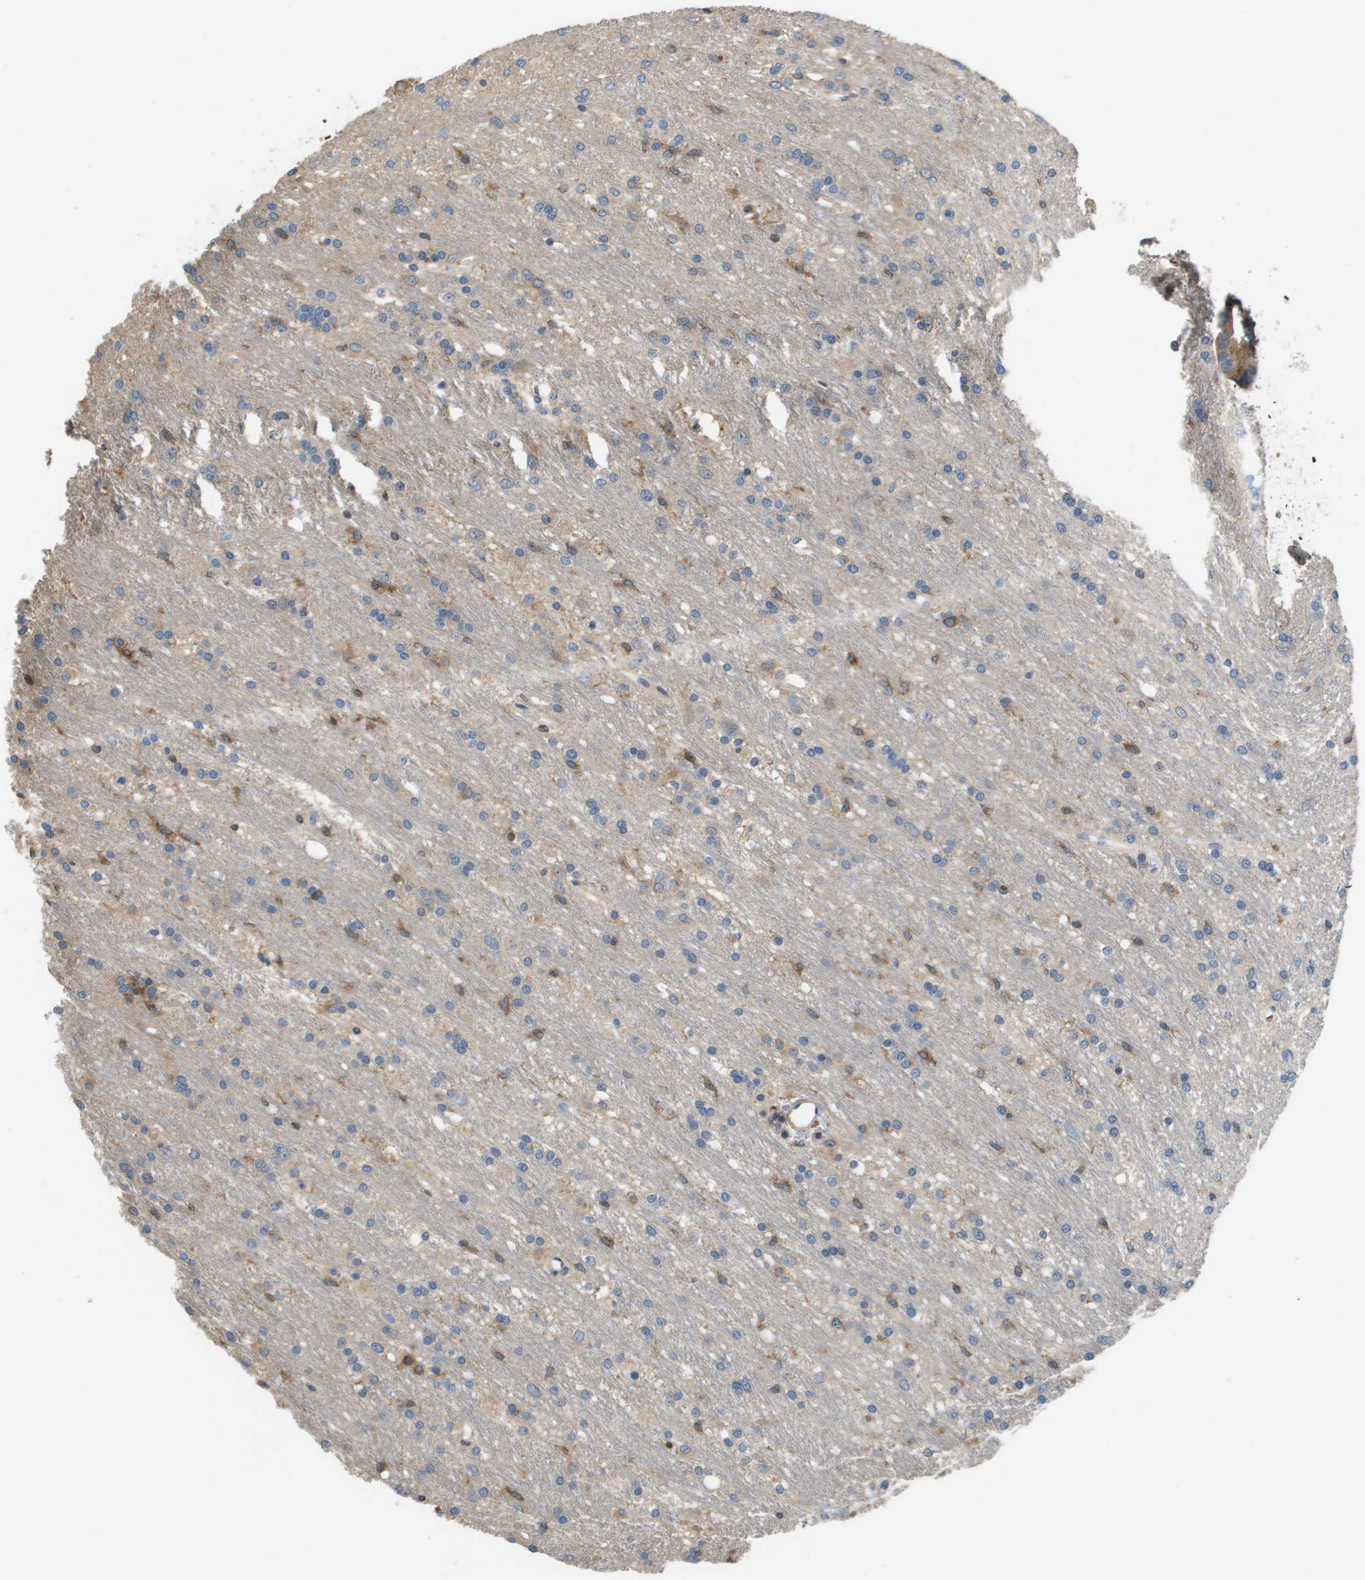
{"staining": {"intensity": "weak", "quantity": "25%-75%", "location": "cytoplasmic/membranous"}, "tissue": "glioma", "cell_type": "Tumor cells", "image_type": "cancer", "snomed": [{"axis": "morphology", "description": "Glioma, malignant, Low grade"}, {"axis": "topography", "description": "Brain"}], "caption": "Protein analysis of glioma tissue shows weak cytoplasmic/membranous staining in about 25%-75% of tumor cells.", "gene": "SAMSN1", "patient": {"sex": "male", "age": 77}}